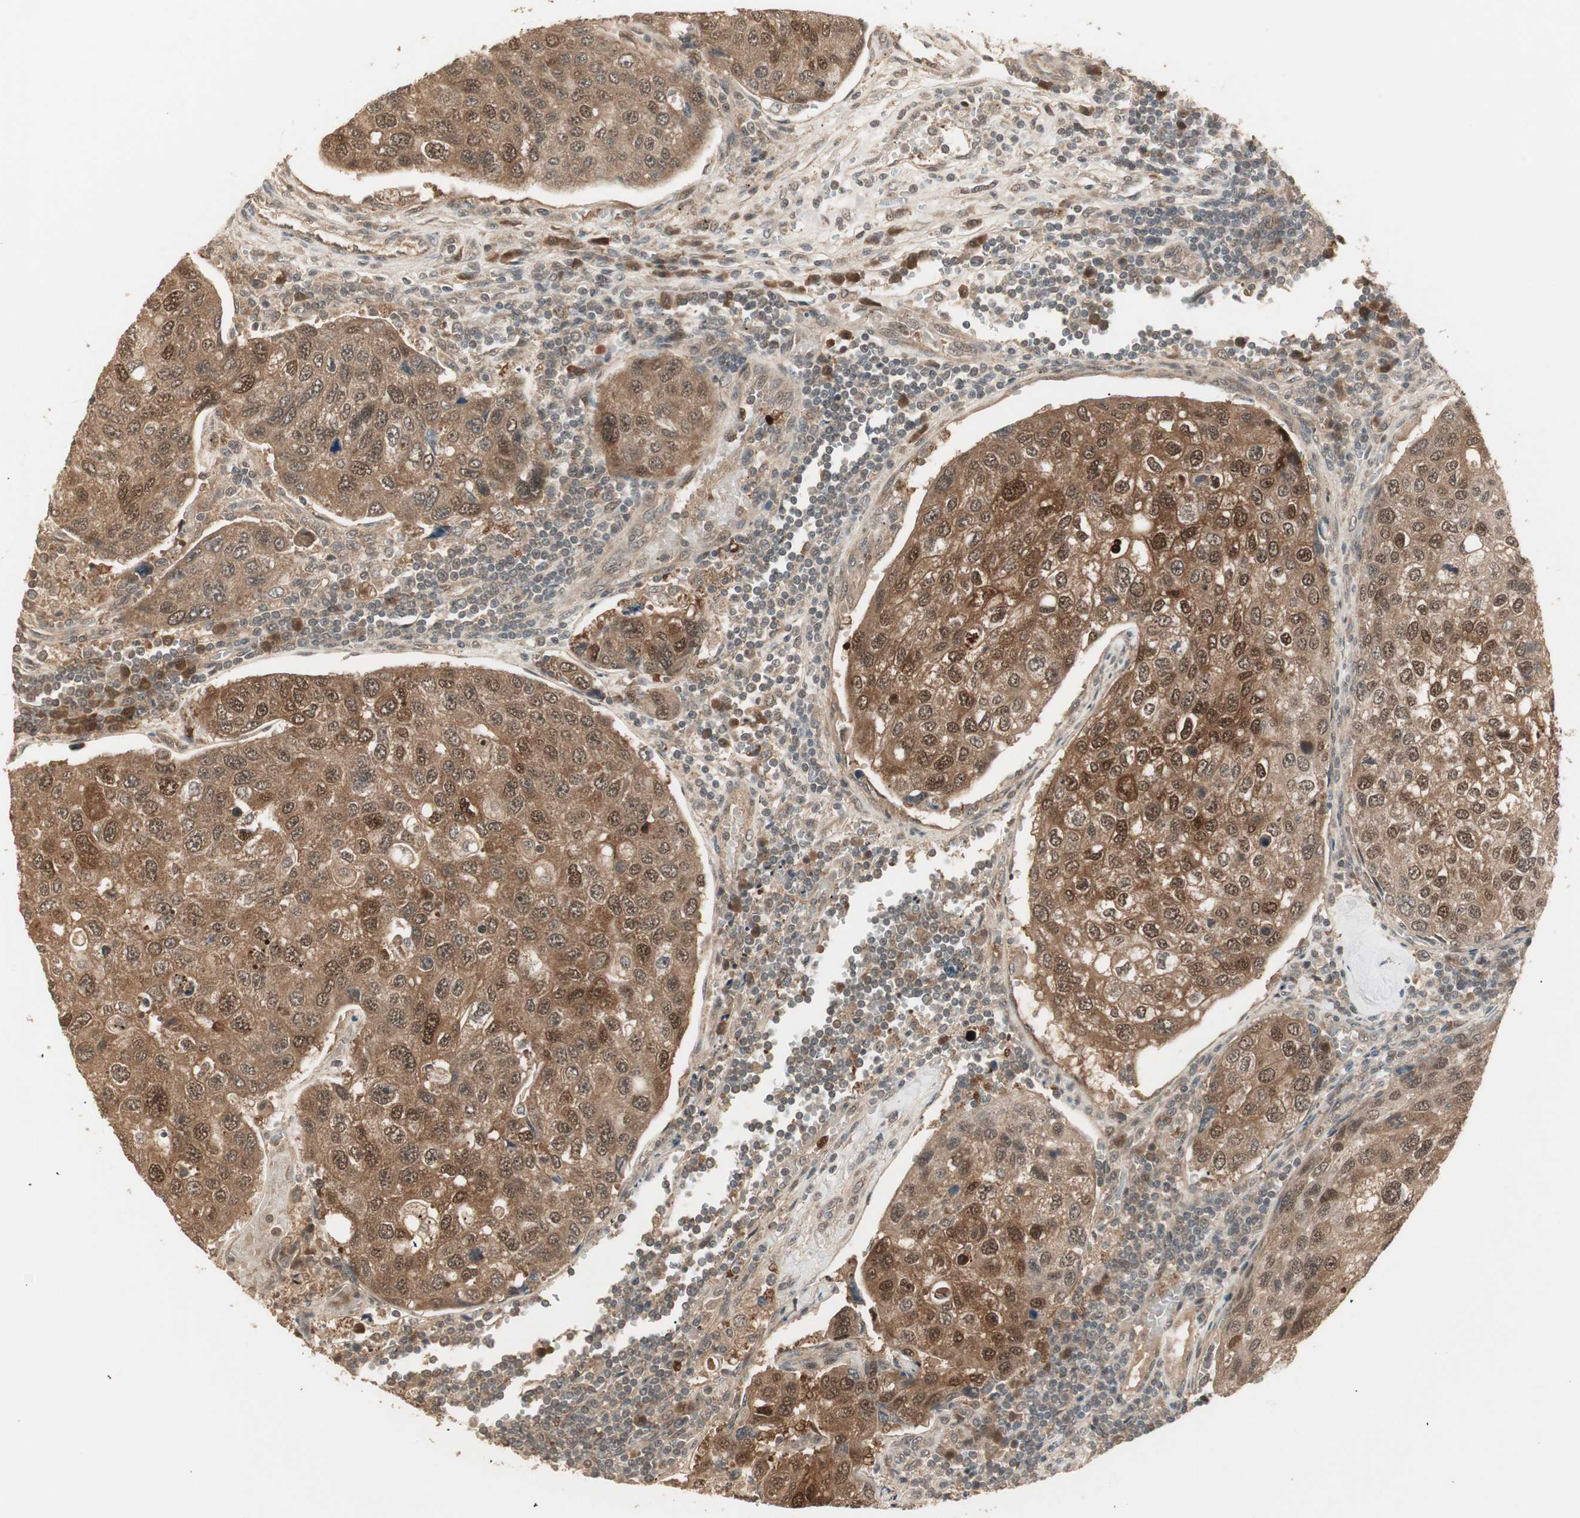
{"staining": {"intensity": "strong", "quantity": ">75%", "location": "cytoplasmic/membranous,nuclear"}, "tissue": "urothelial cancer", "cell_type": "Tumor cells", "image_type": "cancer", "snomed": [{"axis": "morphology", "description": "Urothelial carcinoma, High grade"}, {"axis": "topography", "description": "Lymph node"}, {"axis": "topography", "description": "Urinary bladder"}], "caption": "Immunohistochemical staining of human urothelial cancer exhibits high levels of strong cytoplasmic/membranous and nuclear protein staining in approximately >75% of tumor cells.", "gene": "ZSCAN31", "patient": {"sex": "male", "age": 51}}